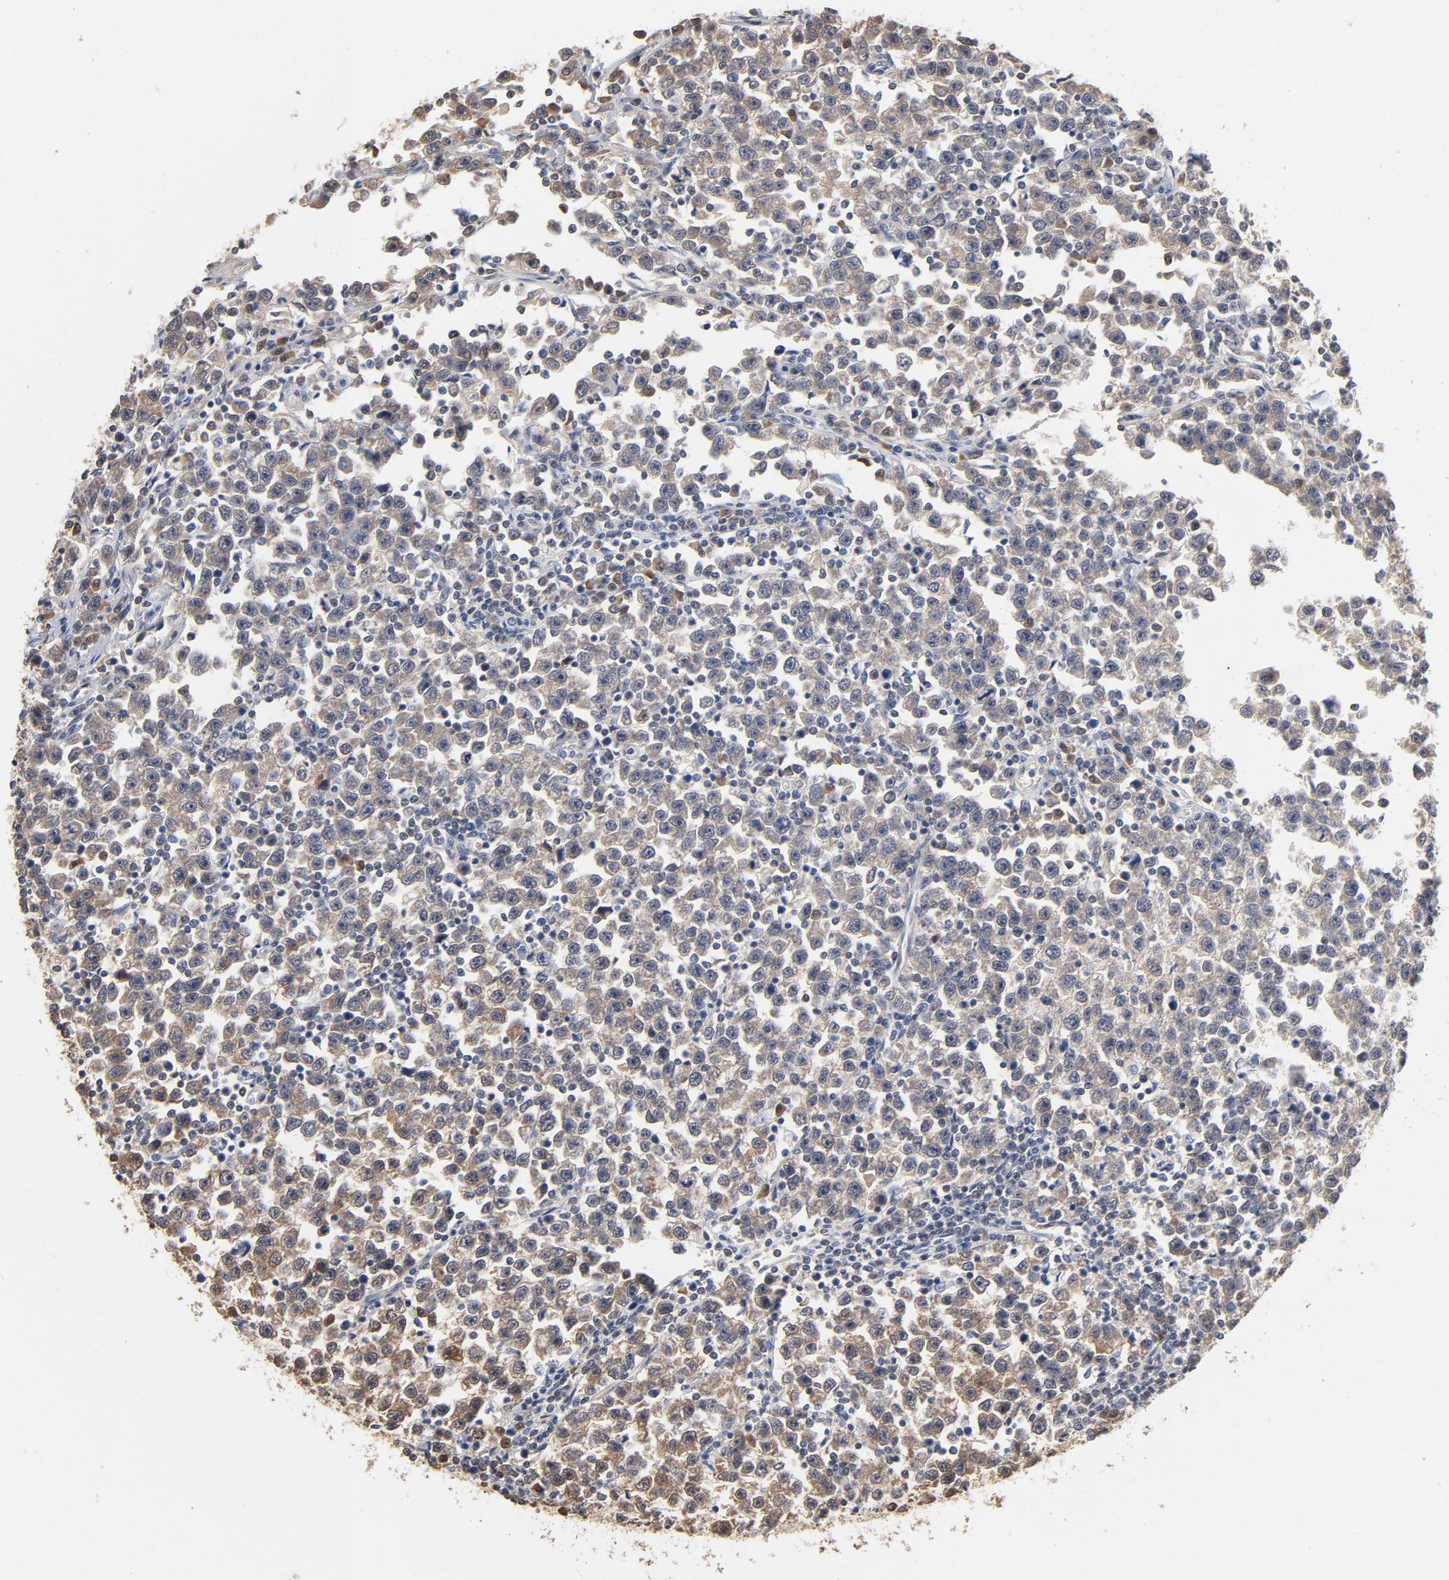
{"staining": {"intensity": "weak", "quantity": ">75%", "location": "cytoplasmic/membranous"}, "tissue": "testis cancer", "cell_type": "Tumor cells", "image_type": "cancer", "snomed": [{"axis": "morphology", "description": "Seminoma, NOS"}, {"axis": "topography", "description": "Testis"}], "caption": "DAB immunohistochemical staining of seminoma (testis) displays weak cytoplasmic/membranous protein staining in about >75% of tumor cells. (Stains: DAB in brown, nuclei in blue, Microscopy: brightfield microscopy at high magnification).", "gene": "MIF", "patient": {"sex": "male", "age": 43}}